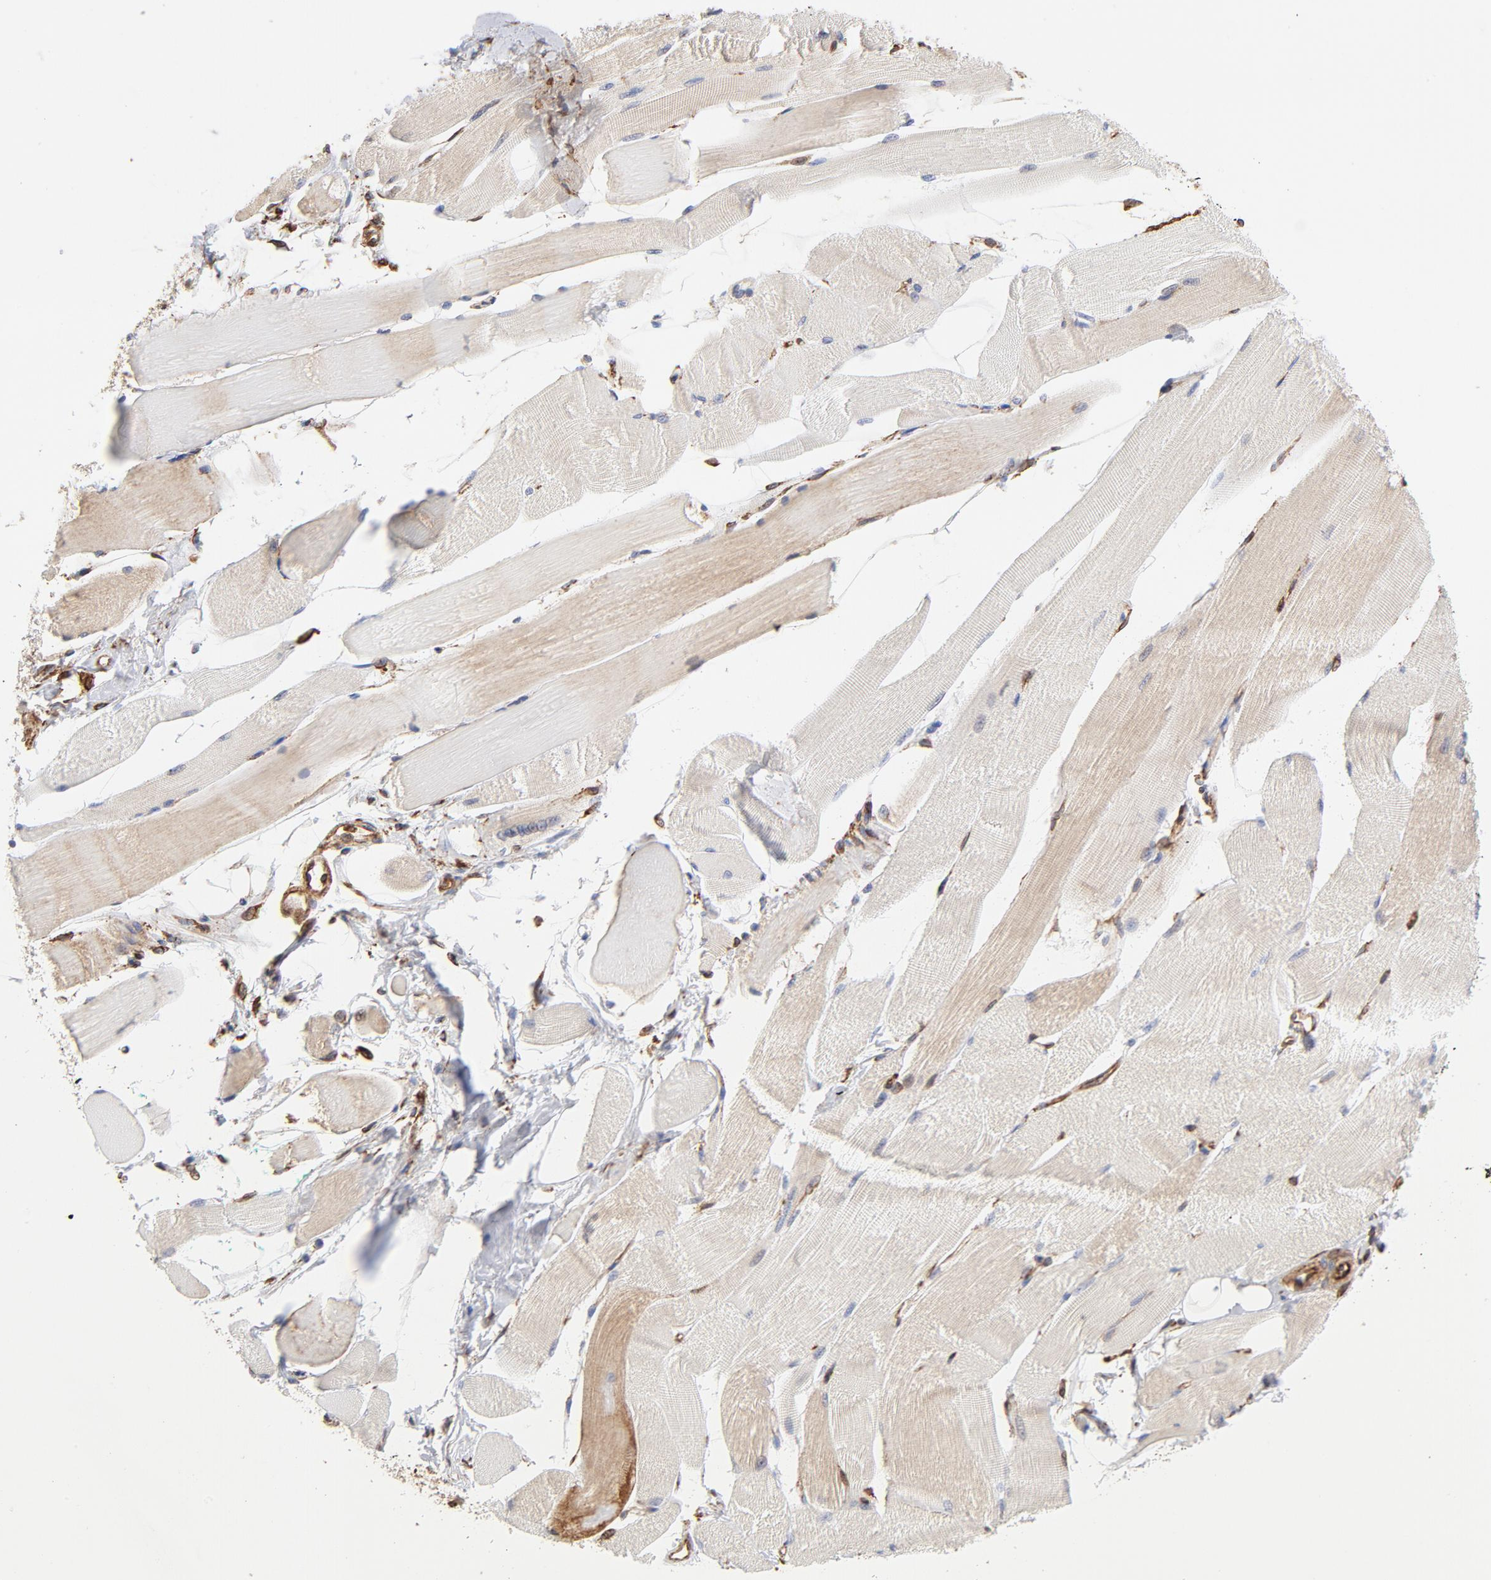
{"staining": {"intensity": "weak", "quantity": "25%-75%", "location": "cytoplasmic/membranous"}, "tissue": "skeletal muscle", "cell_type": "Myocytes", "image_type": "normal", "snomed": [{"axis": "morphology", "description": "Normal tissue, NOS"}, {"axis": "topography", "description": "Skeletal muscle"}, {"axis": "topography", "description": "Peripheral nerve tissue"}], "caption": "Immunohistochemistry (IHC) photomicrograph of normal skeletal muscle: skeletal muscle stained using immunohistochemistry reveals low levels of weak protein expression localized specifically in the cytoplasmic/membranous of myocytes, appearing as a cytoplasmic/membranous brown color.", "gene": "CANX", "patient": {"sex": "female", "age": 84}}